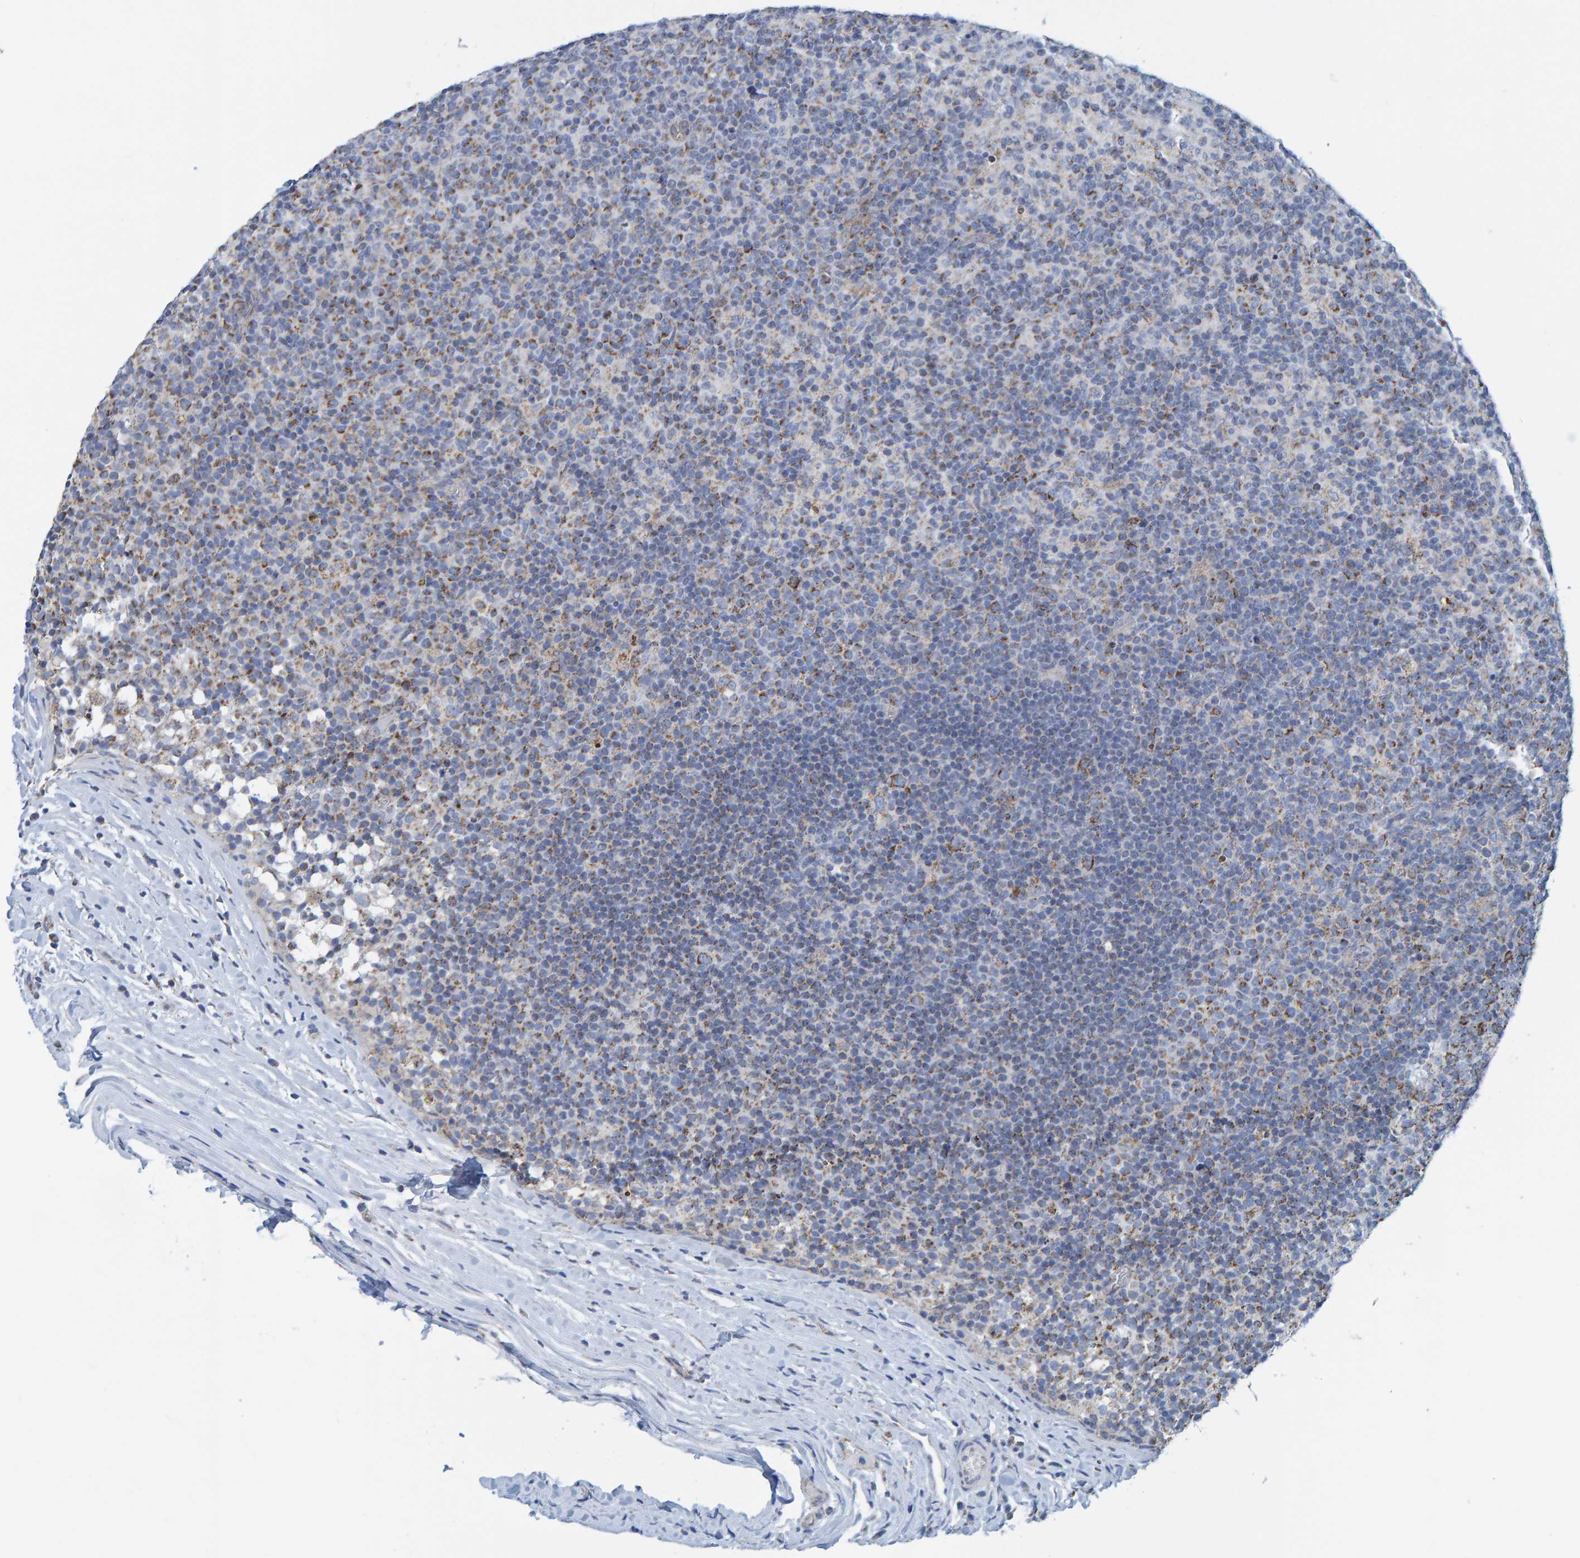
{"staining": {"intensity": "strong", "quantity": "25%-75%", "location": "cytoplasmic/membranous"}, "tissue": "lymph node", "cell_type": "Germinal center cells", "image_type": "normal", "snomed": [{"axis": "morphology", "description": "Normal tissue, NOS"}, {"axis": "morphology", "description": "Inflammation, NOS"}, {"axis": "topography", "description": "Lymph node"}], "caption": "Brown immunohistochemical staining in unremarkable lymph node reveals strong cytoplasmic/membranous expression in approximately 25%-75% of germinal center cells. (DAB = brown stain, brightfield microscopy at high magnification).", "gene": "MRPS7", "patient": {"sex": "male", "age": 55}}